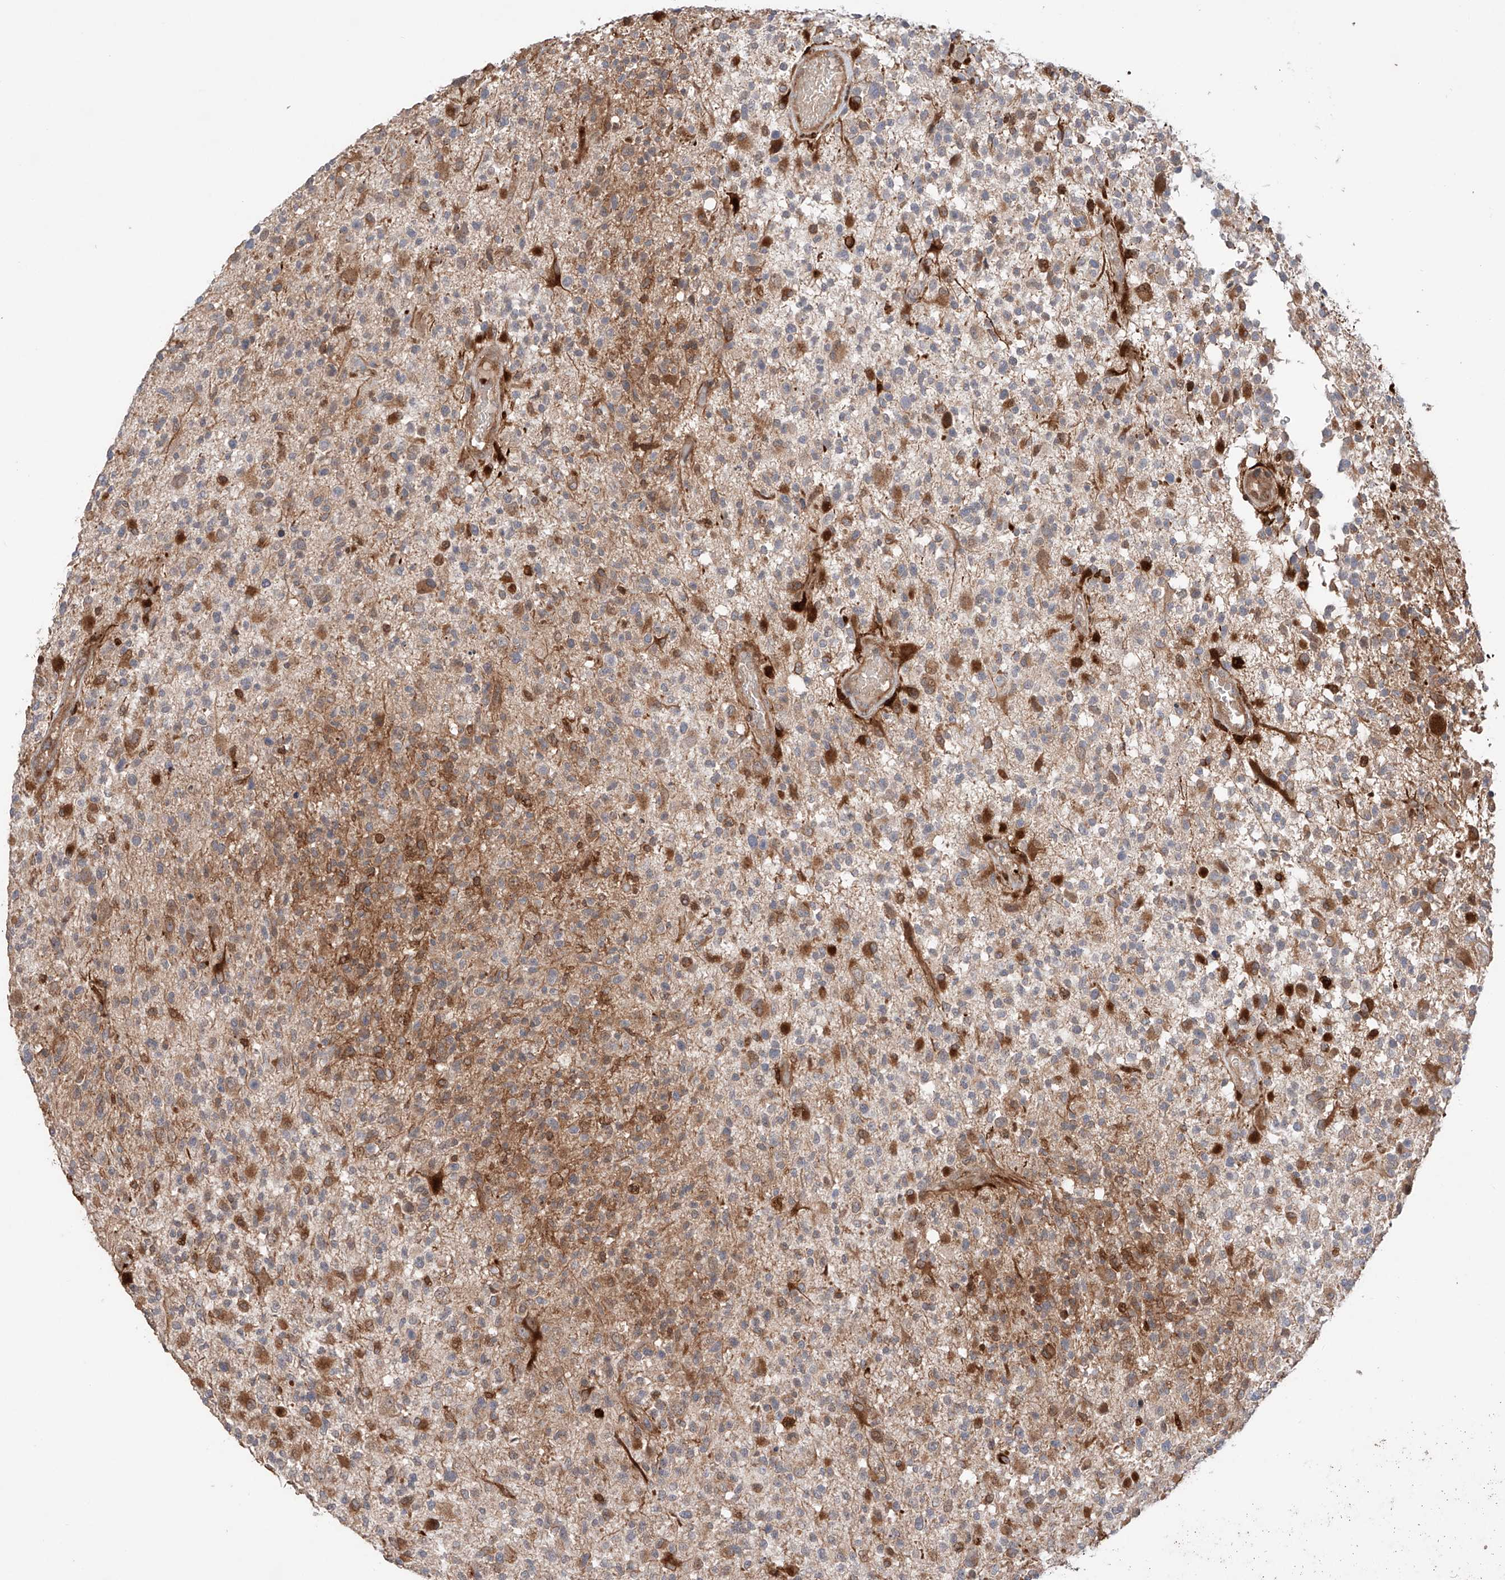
{"staining": {"intensity": "weak", "quantity": "<25%", "location": "cytoplasmic/membranous"}, "tissue": "glioma", "cell_type": "Tumor cells", "image_type": "cancer", "snomed": [{"axis": "morphology", "description": "Glioma, malignant, High grade"}, {"axis": "morphology", "description": "Glioblastoma, NOS"}, {"axis": "topography", "description": "Brain"}], "caption": "Glioblastoma was stained to show a protein in brown. There is no significant staining in tumor cells.", "gene": "IGSF22", "patient": {"sex": "male", "age": 60}}